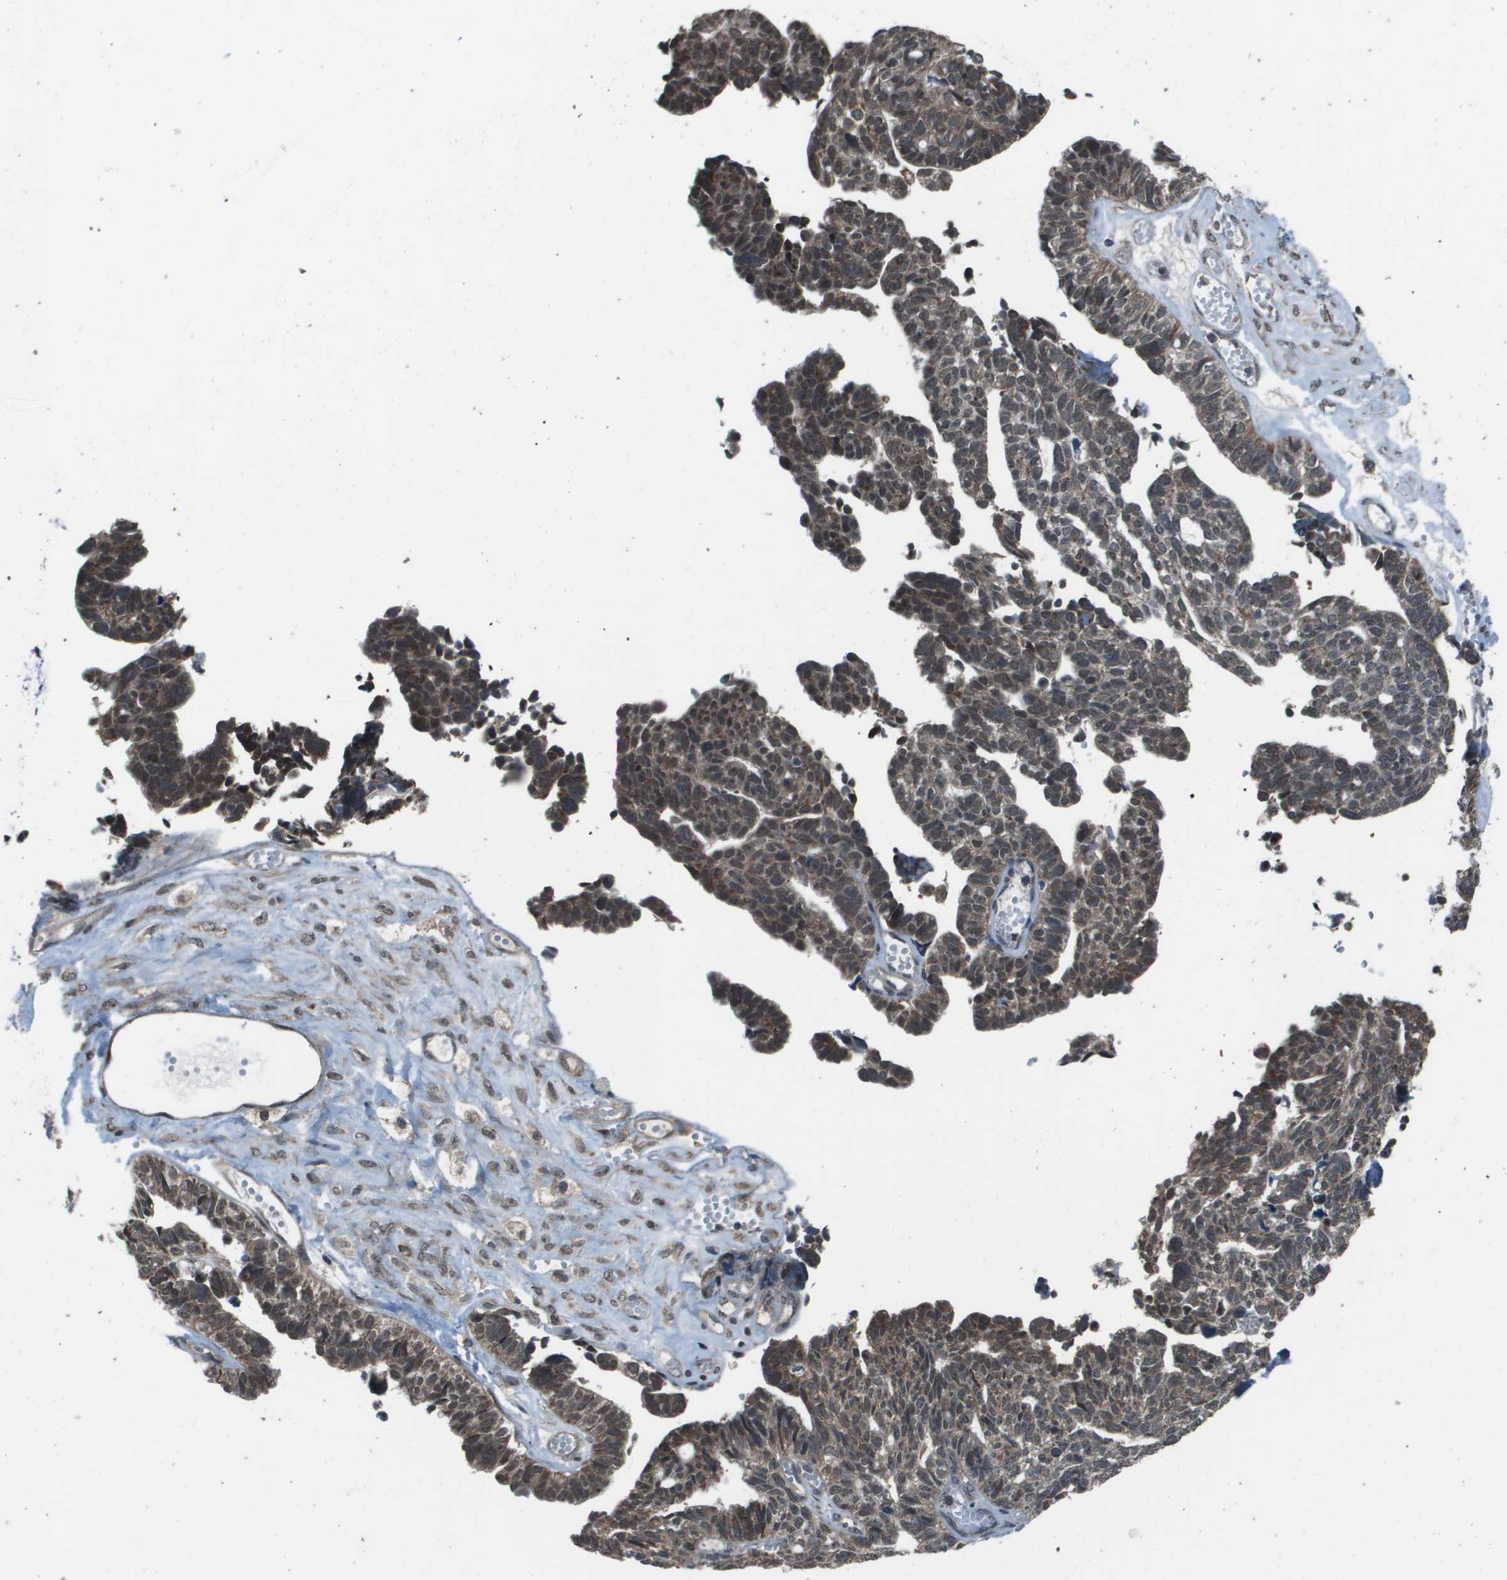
{"staining": {"intensity": "moderate", "quantity": ">75%", "location": "cytoplasmic/membranous"}, "tissue": "ovarian cancer", "cell_type": "Tumor cells", "image_type": "cancer", "snomed": [{"axis": "morphology", "description": "Cystadenocarcinoma, serous, NOS"}, {"axis": "topography", "description": "Ovary"}], "caption": "The immunohistochemical stain labels moderate cytoplasmic/membranous expression in tumor cells of ovarian cancer (serous cystadenocarcinoma) tissue. (DAB IHC, brown staining for protein, blue staining for nuclei).", "gene": "PPFIA1", "patient": {"sex": "female", "age": 79}}